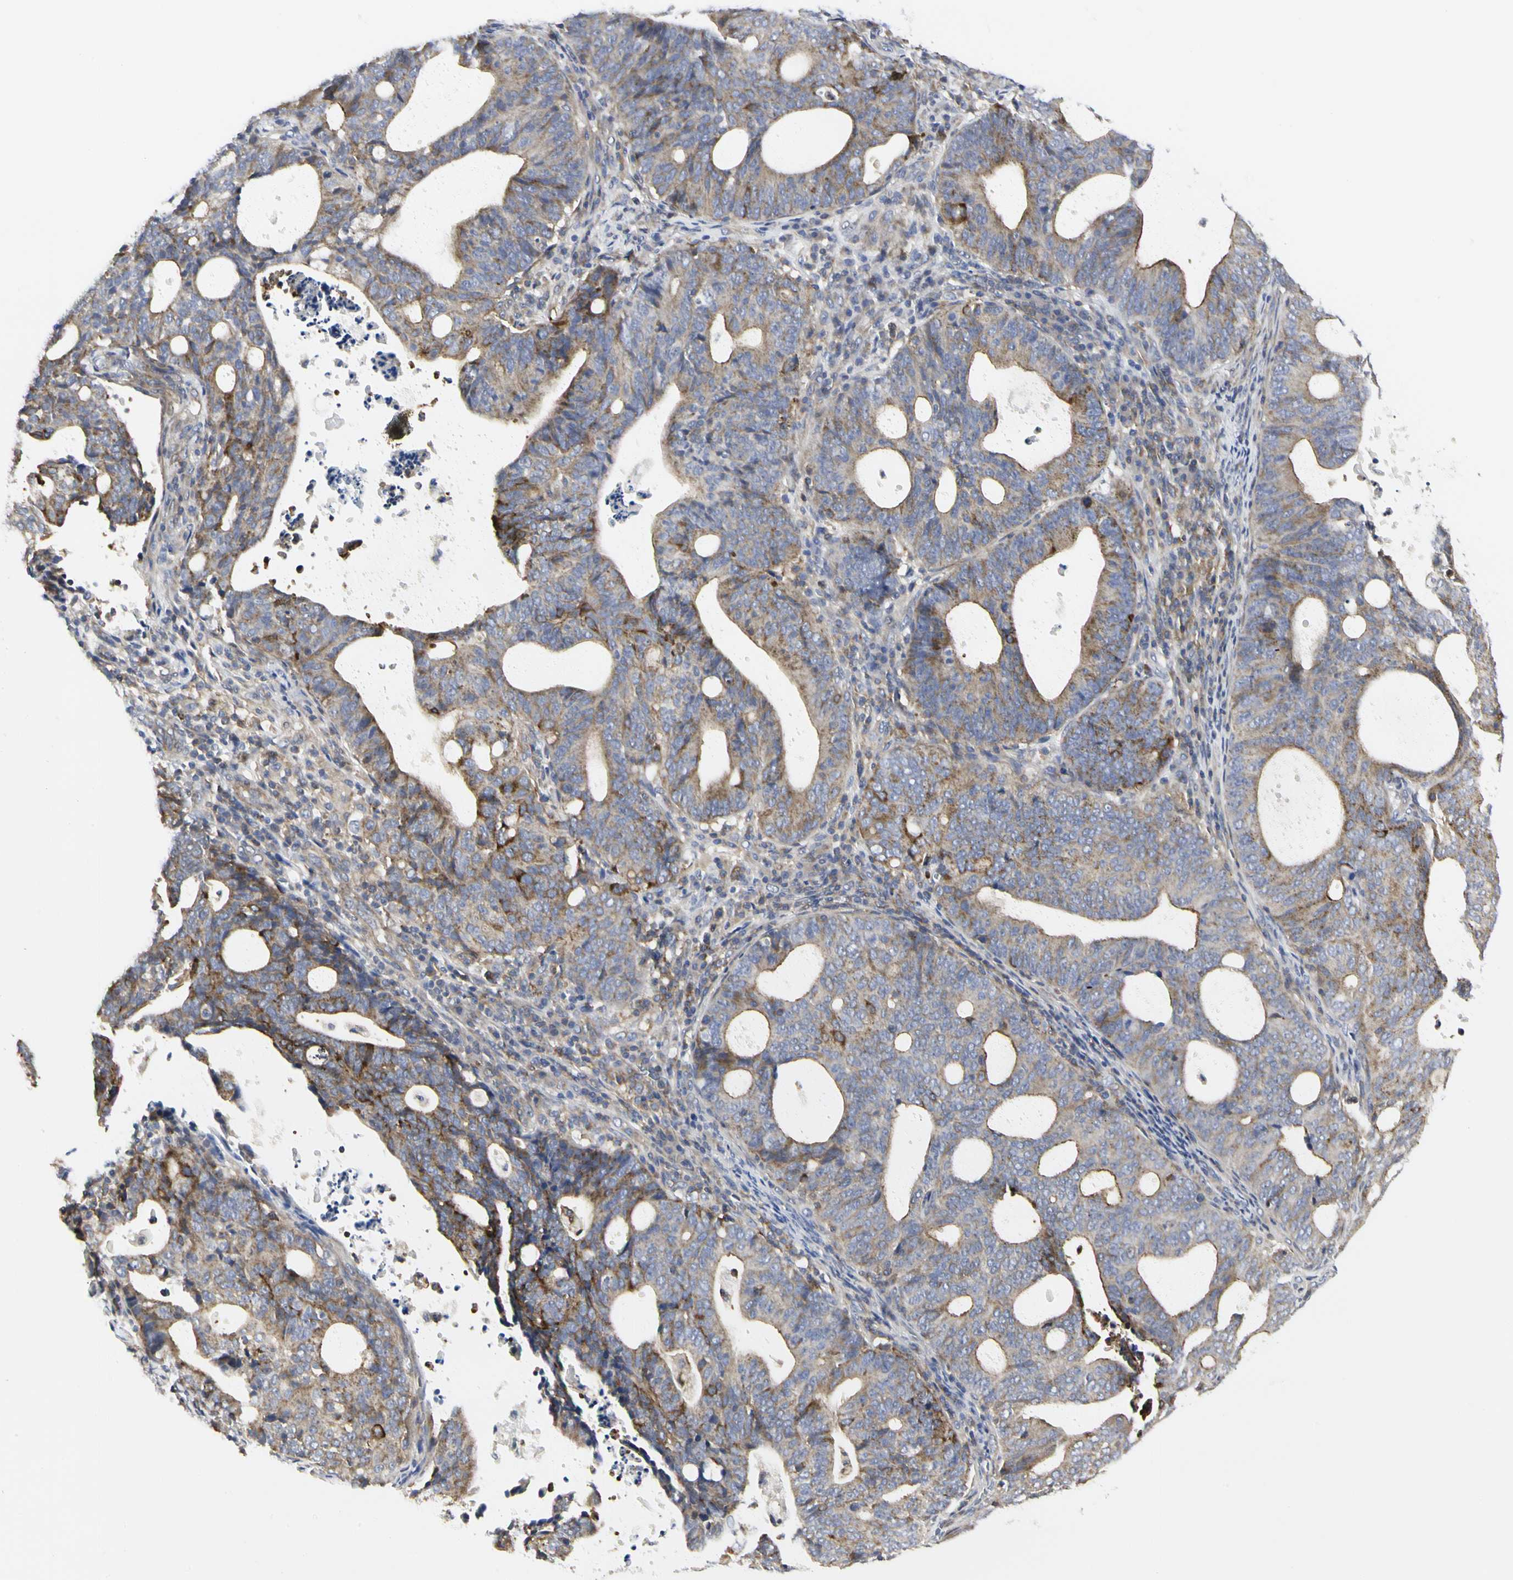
{"staining": {"intensity": "strong", "quantity": "25%-75%", "location": "cytoplasmic/membranous"}, "tissue": "endometrial cancer", "cell_type": "Tumor cells", "image_type": "cancer", "snomed": [{"axis": "morphology", "description": "Adenocarcinoma, NOS"}, {"axis": "topography", "description": "Uterus"}], "caption": "There is high levels of strong cytoplasmic/membranous positivity in tumor cells of endometrial cancer, as demonstrated by immunohistochemical staining (brown color).", "gene": "SHANK2", "patient": {"sex": "female", "age": 83}}